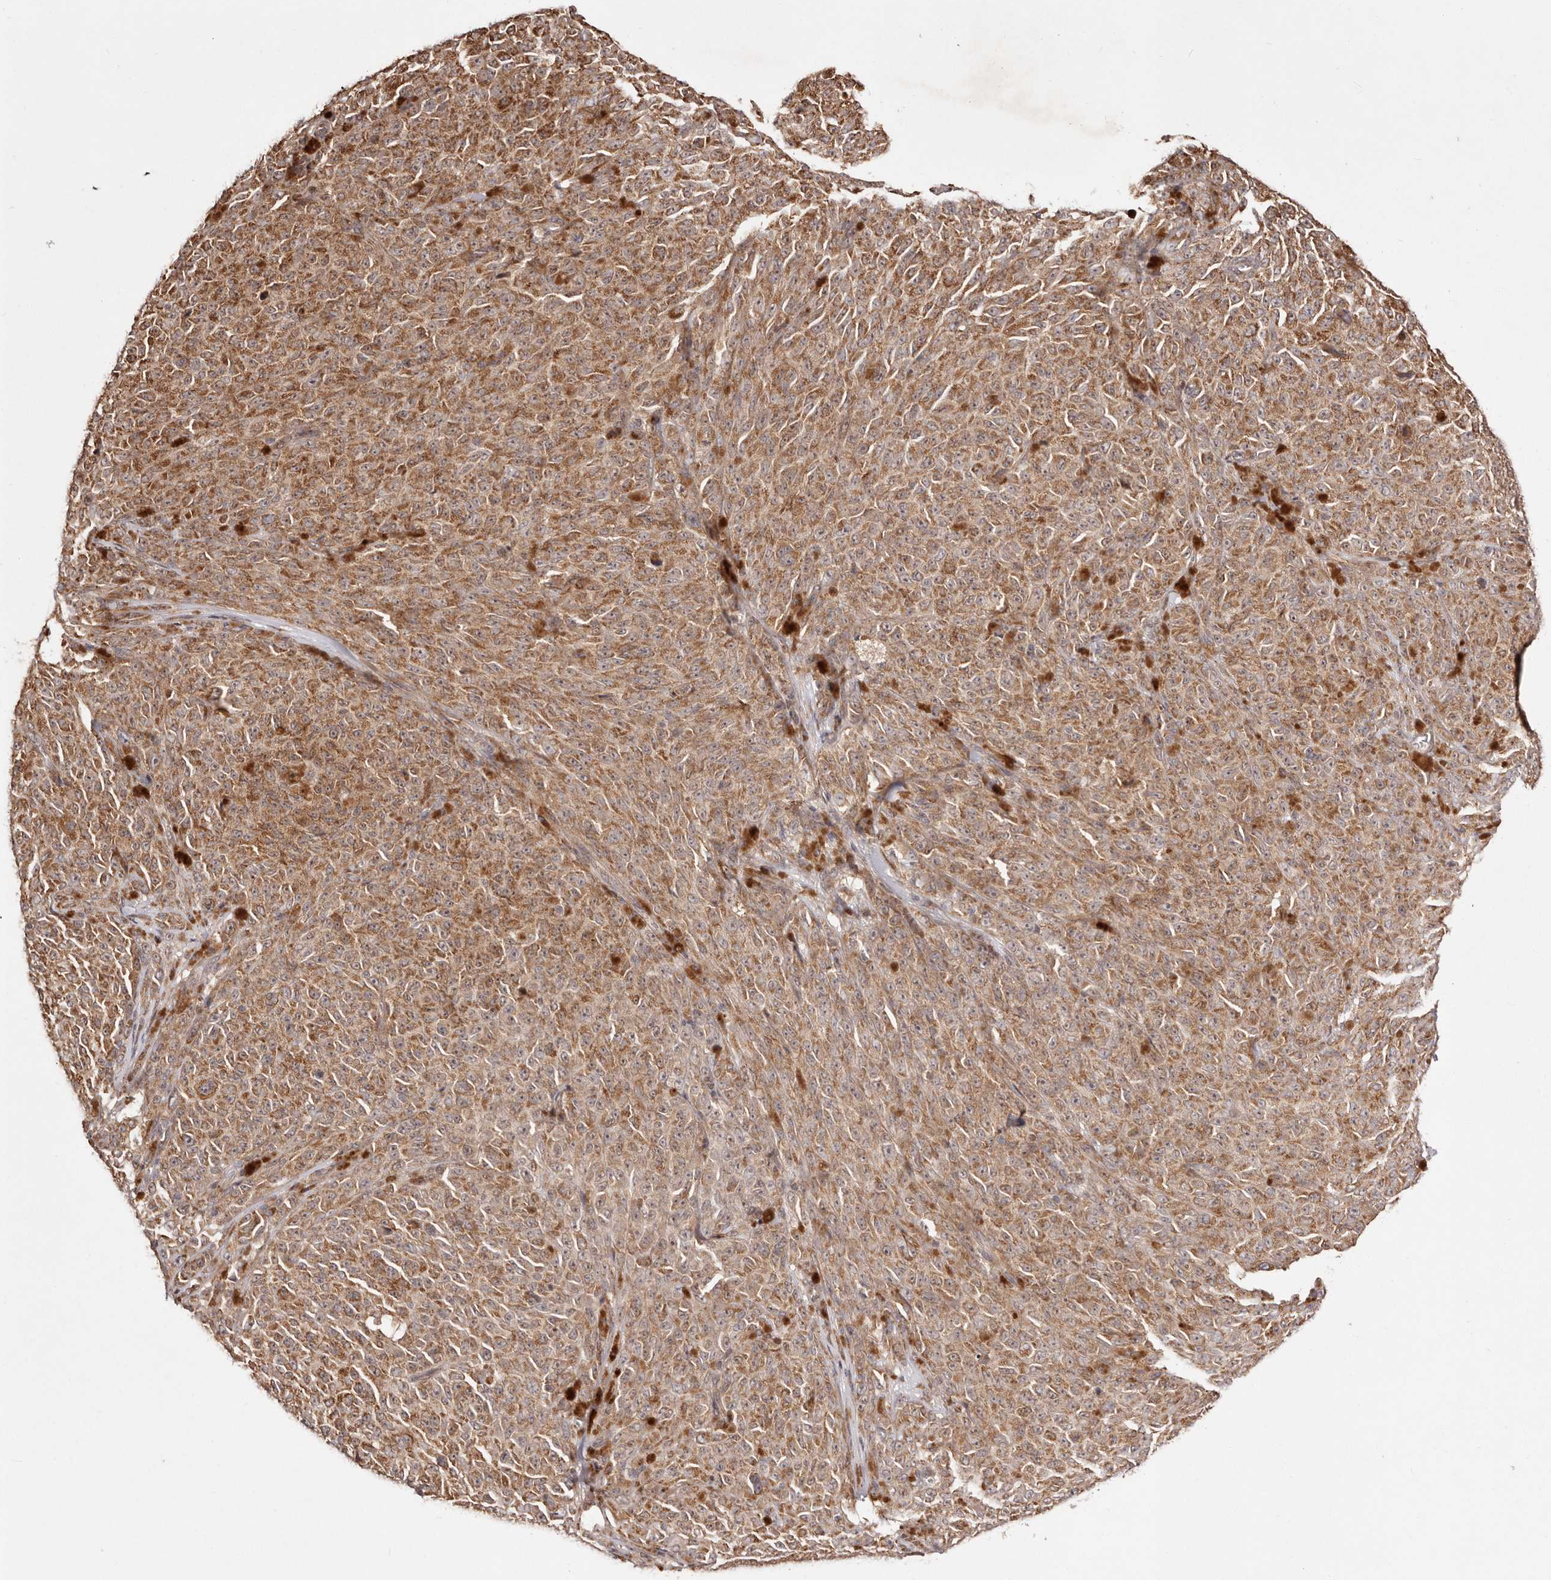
{"staining": {"intensity": "moderate", "quantity": ">75%", "location": "cytoplasmic/membranous"}, "tissue": "melanoma", "cell_type": "Tumor cells", "image_type": "cancer", "snomed": [{"axis": "morphology", "description": "Malignant melanoma, NOS"}, {"axis": "topography", "description": "Skin"}], "caption": "Immunohistochemical staining of human melanoma demonstrates medium levels of moderate cytoplasmic/membranous protein staining in about >75% of tumor cells.", "gene": "EGR3", "patient": {"sex": "female", "age": 82}}